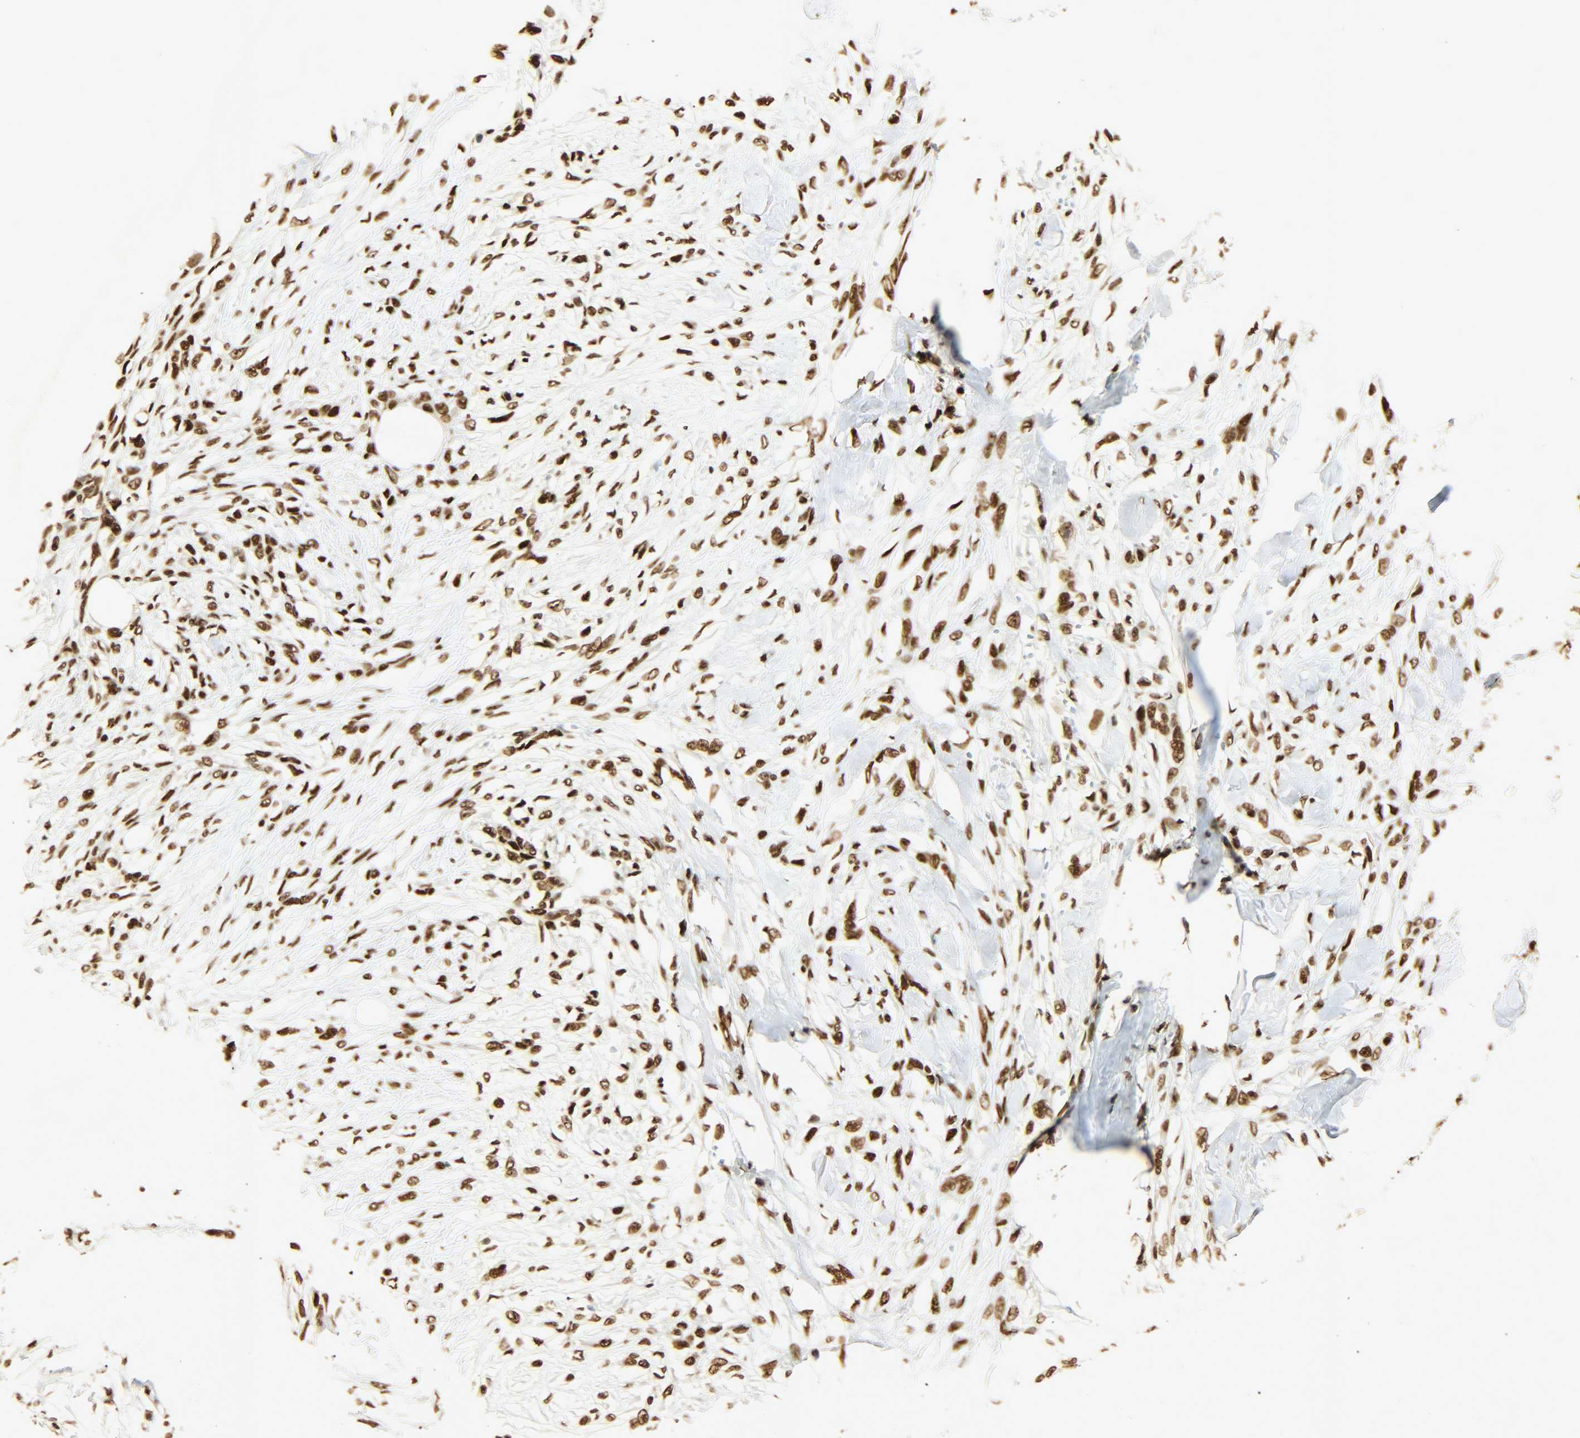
{"staining": {"intensity": "strong", "quantity": ">75%", "location": "nuclear"}, "tissue": "skin cancer", "cell_type": "Tumor cells", "image_type": "cancer", "snomed": [{"axis": "morphology", "description": "Normal tissue, NOS"}, {"axis": "morphology", "description": "Squamous cell carcinoma, NOS"}, {"axis": "topography", "description": "Skin"}], "caption": "DAB (3,3'-diaminobenzidine) immunohistochemical staining of human skin cancer (squamous cell carcinoma) shows strong nuclear protein expression in approximately >75% of tumor cells.", "gene": "KHDRBS1", "patient": {"sex": "female", "age": 59}}